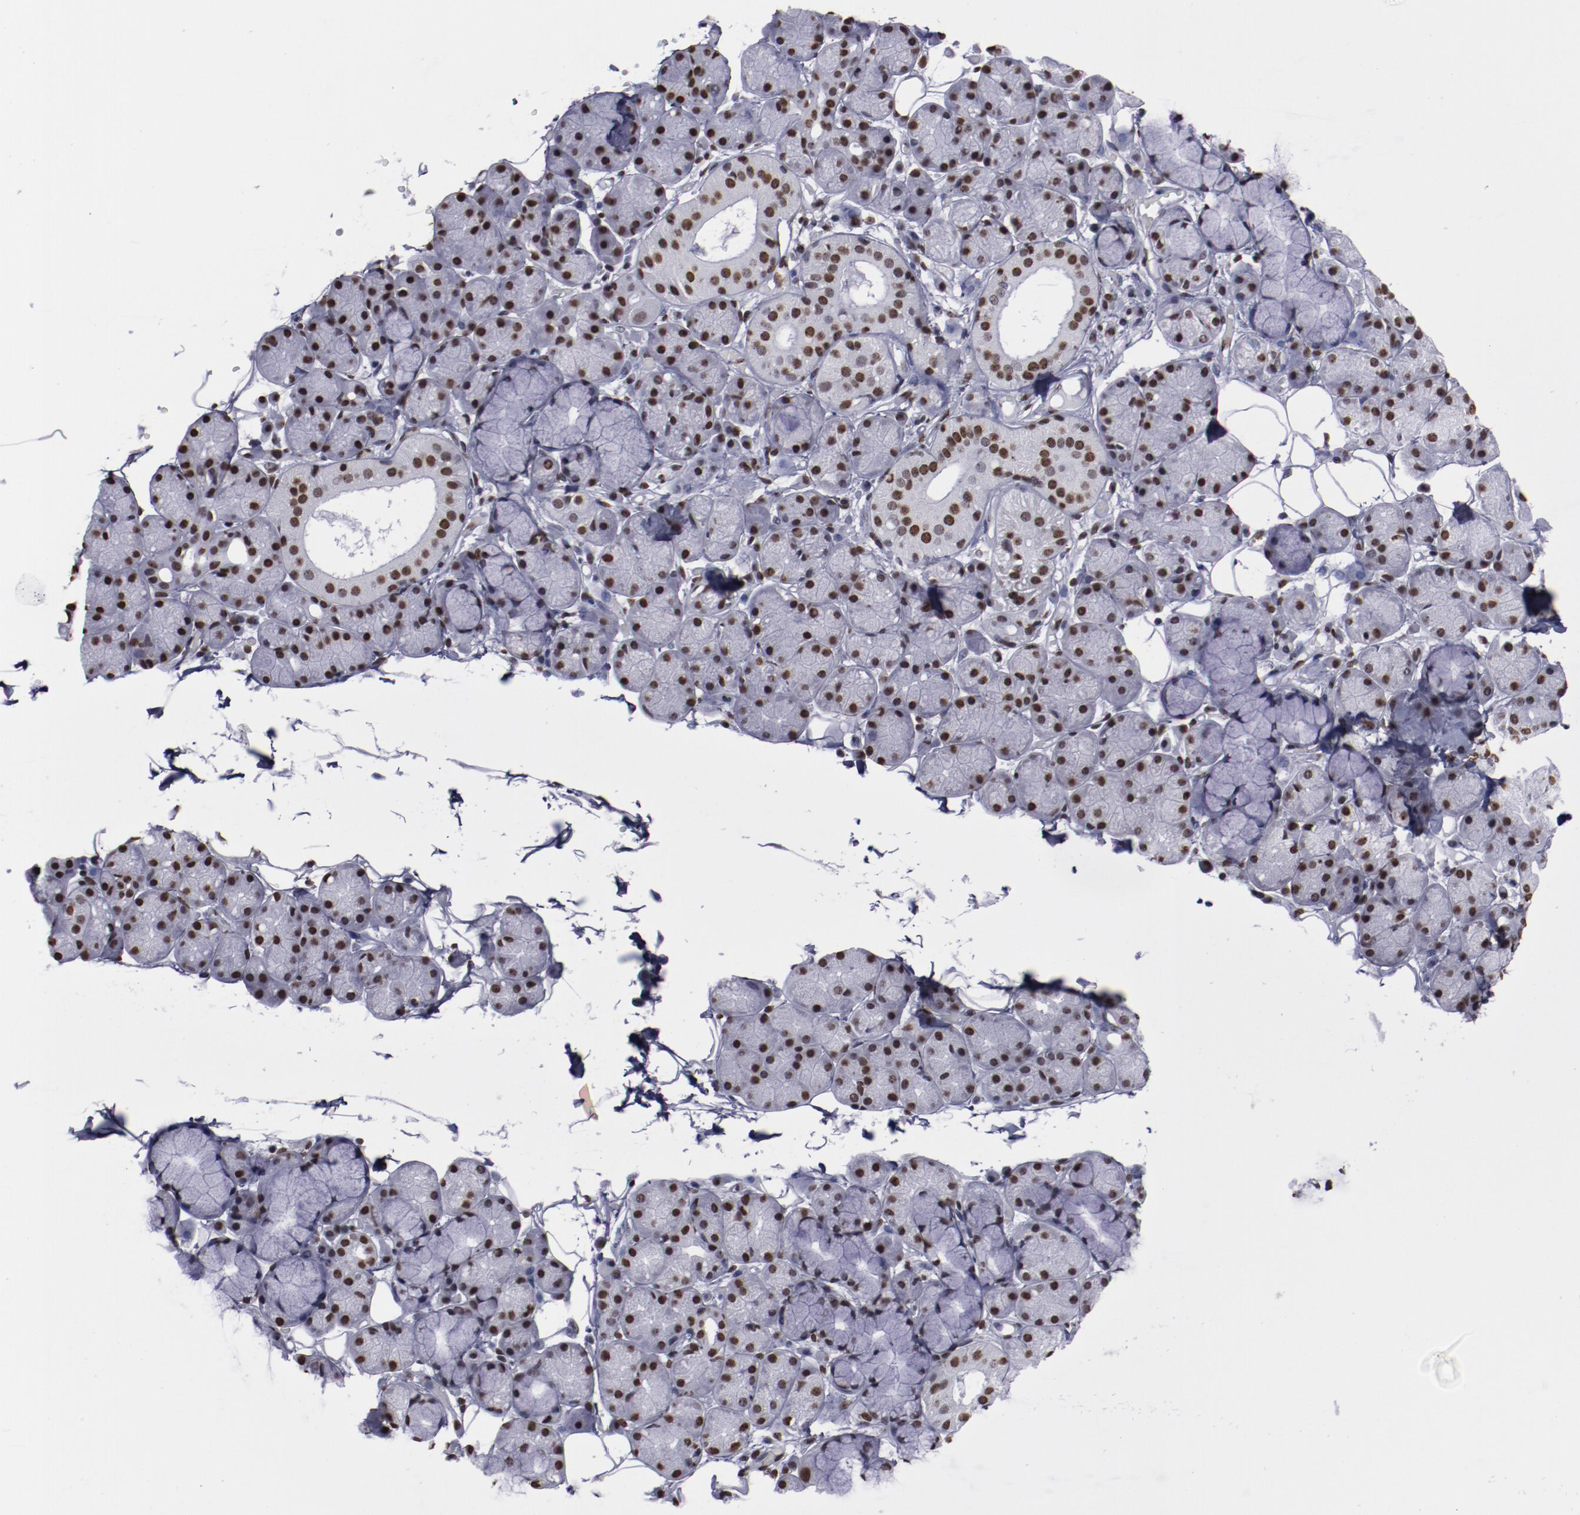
{"staining": {"intensity": "moderate", "quantity": ">75%", "location": "nuclear"}, "tissue": "salivary gland", "cell_type": "Glandular cells", "image_type": "normal", "snomed": [{"axis": "morphology", "description": "Normal tissue, NOS"}, {"axis": "topography", "description": "Skeletal muscle"}, {"axis": "topography", "description": "Oral tissue"}, {"axis": "topography", "description": "Salivary gland"}, {"axis": "topography", "description": "Peripheral nerve tissue"}], "caption": "Immunohistochemical staining of normal human salivary gland demonstrates >75% levels of moderate nuclear protein positivity in approximately >75% of glandular cells.", "gene": "HNRNPA1L3", "patient": {"sex": "male", "age": 54}}